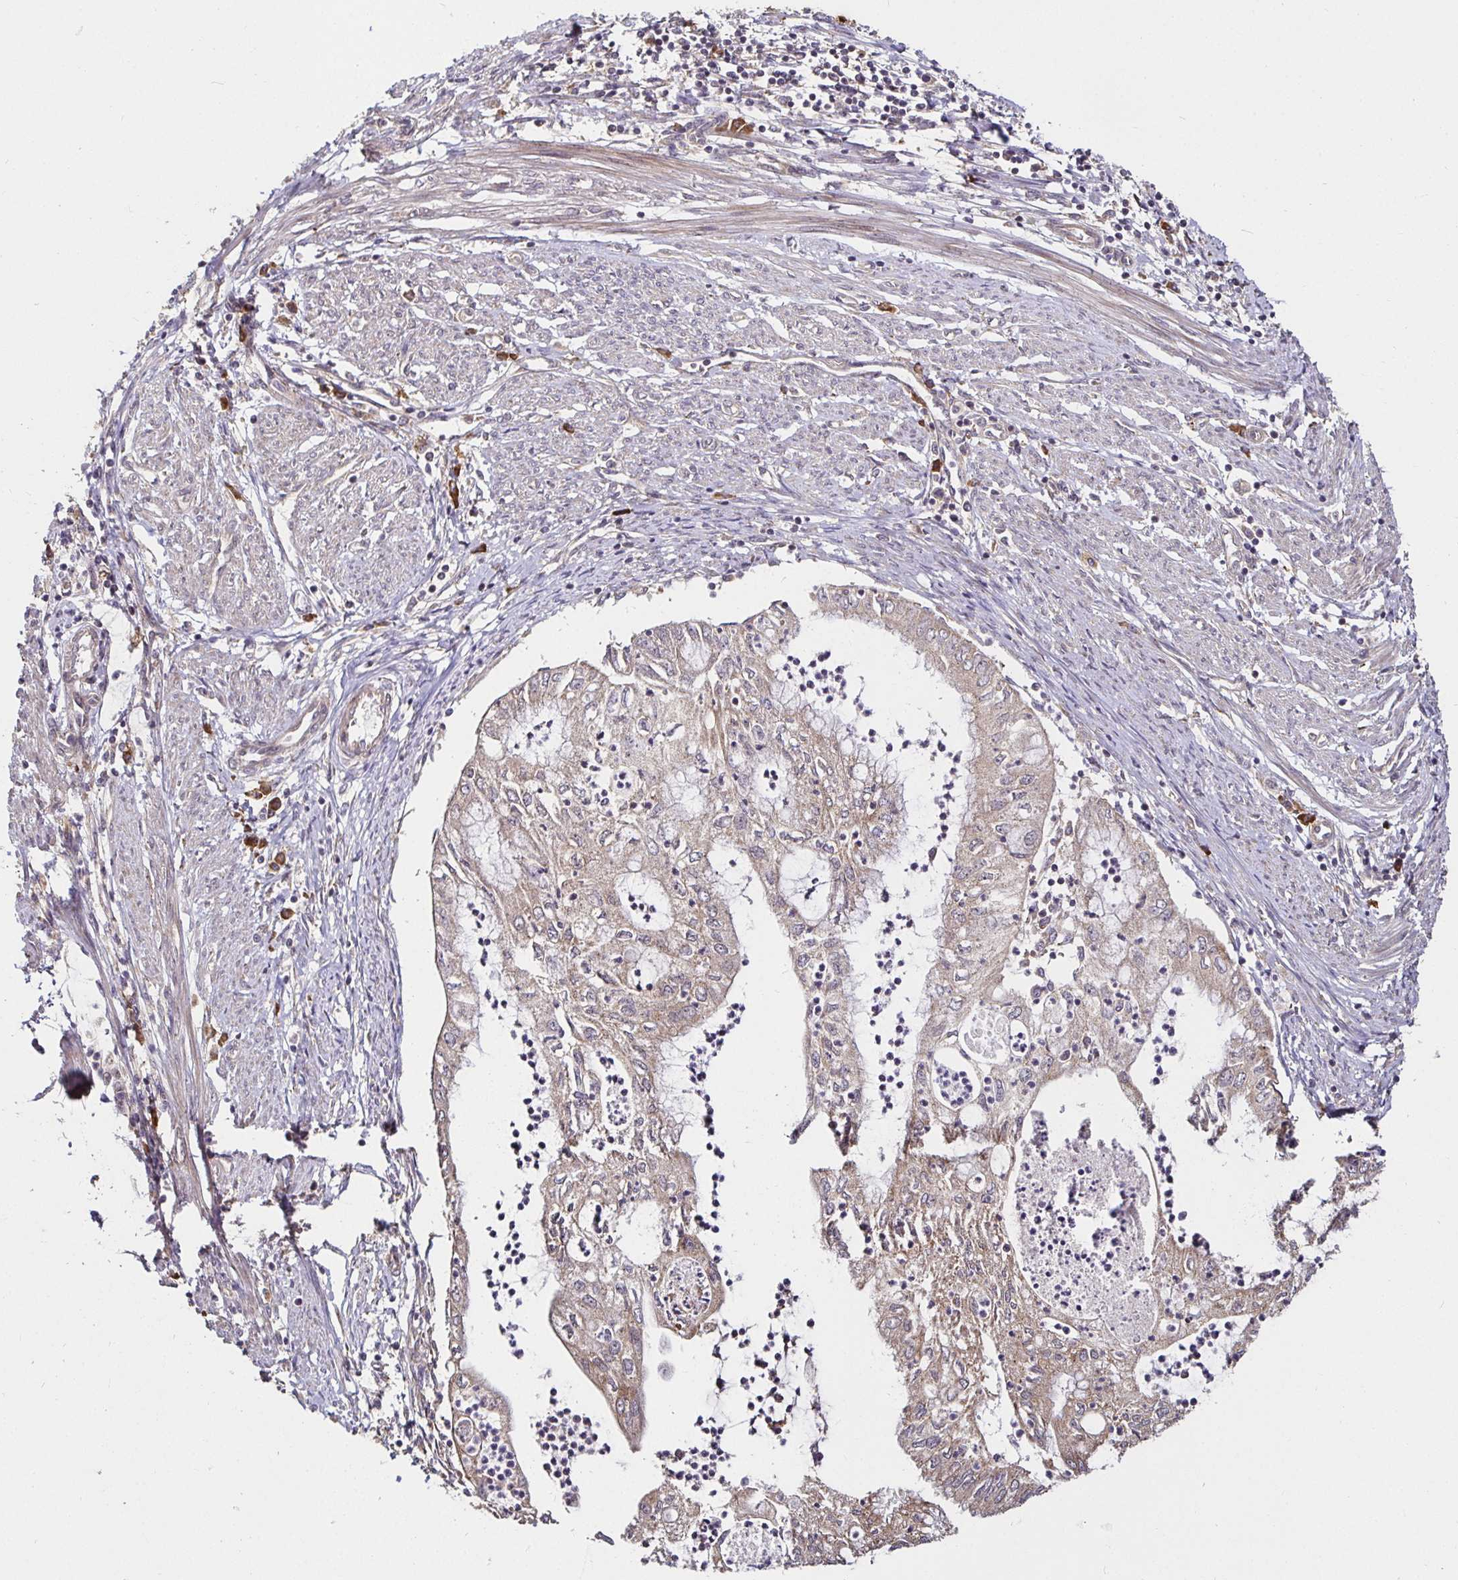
{"staining": {"intensity": "moderate", "quantity": "25%-75%", "location": "cytoplasmic/membranous"}, "tissue": "endometrial cancer", "cell_type": "Tumor cells", "image_type": "cancer", "snomed": [{"axis": "morphology", "description": "Adenocarcinoma, NOS"}, {"axis": "topography", "description": "Endometrium"}], "caption": "Protein expression analysis of human endometrial cancer (adenocarcinoma) reveals moderate cytoplasmic/membranous staining in about 25%-75% of tumor cells.", "gene": "MLST8", "patient": {"sex": "female", "age": 75}}